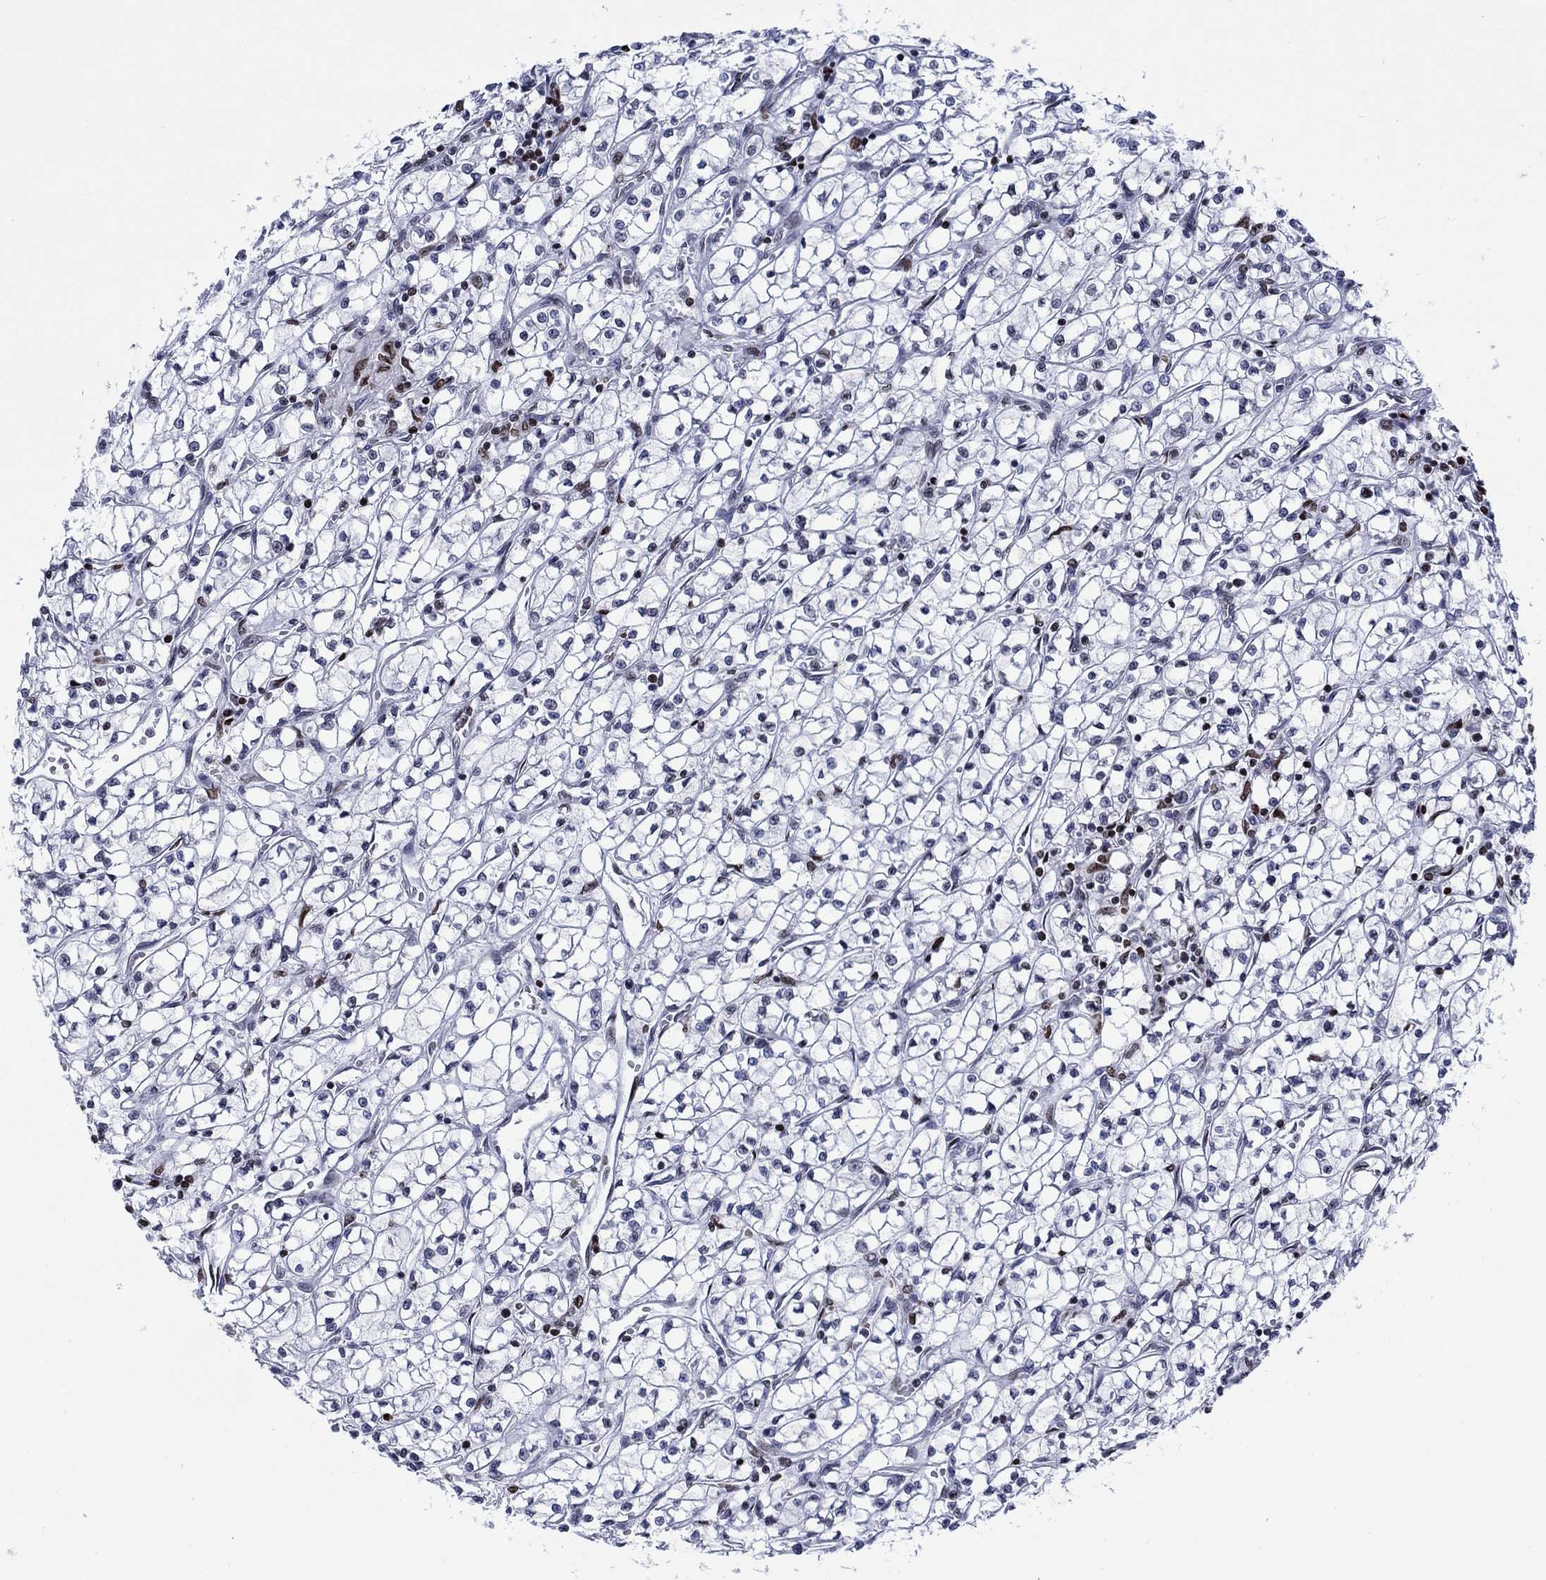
{"staining": {"intensity": "strong", "quantity": "<25%", "location": "nuclear"}, "tissue": "renal cancer", "cell_type": "Tumor cells", "image_type": "cancer", "snomed": [{"axis": "morphology", "description": "Adenocarcinoma, NOS"}, {"axis": "topography", "description": "Kidney"}], "caption": "Immunohistochemical staining of renal adenocarcinoma demonstrates medium levels of strong nuclear protein expression in approximately <25% of tumor cells.", "gene": "HMGA1", "patient": {"sex": "female", "age": 64}}